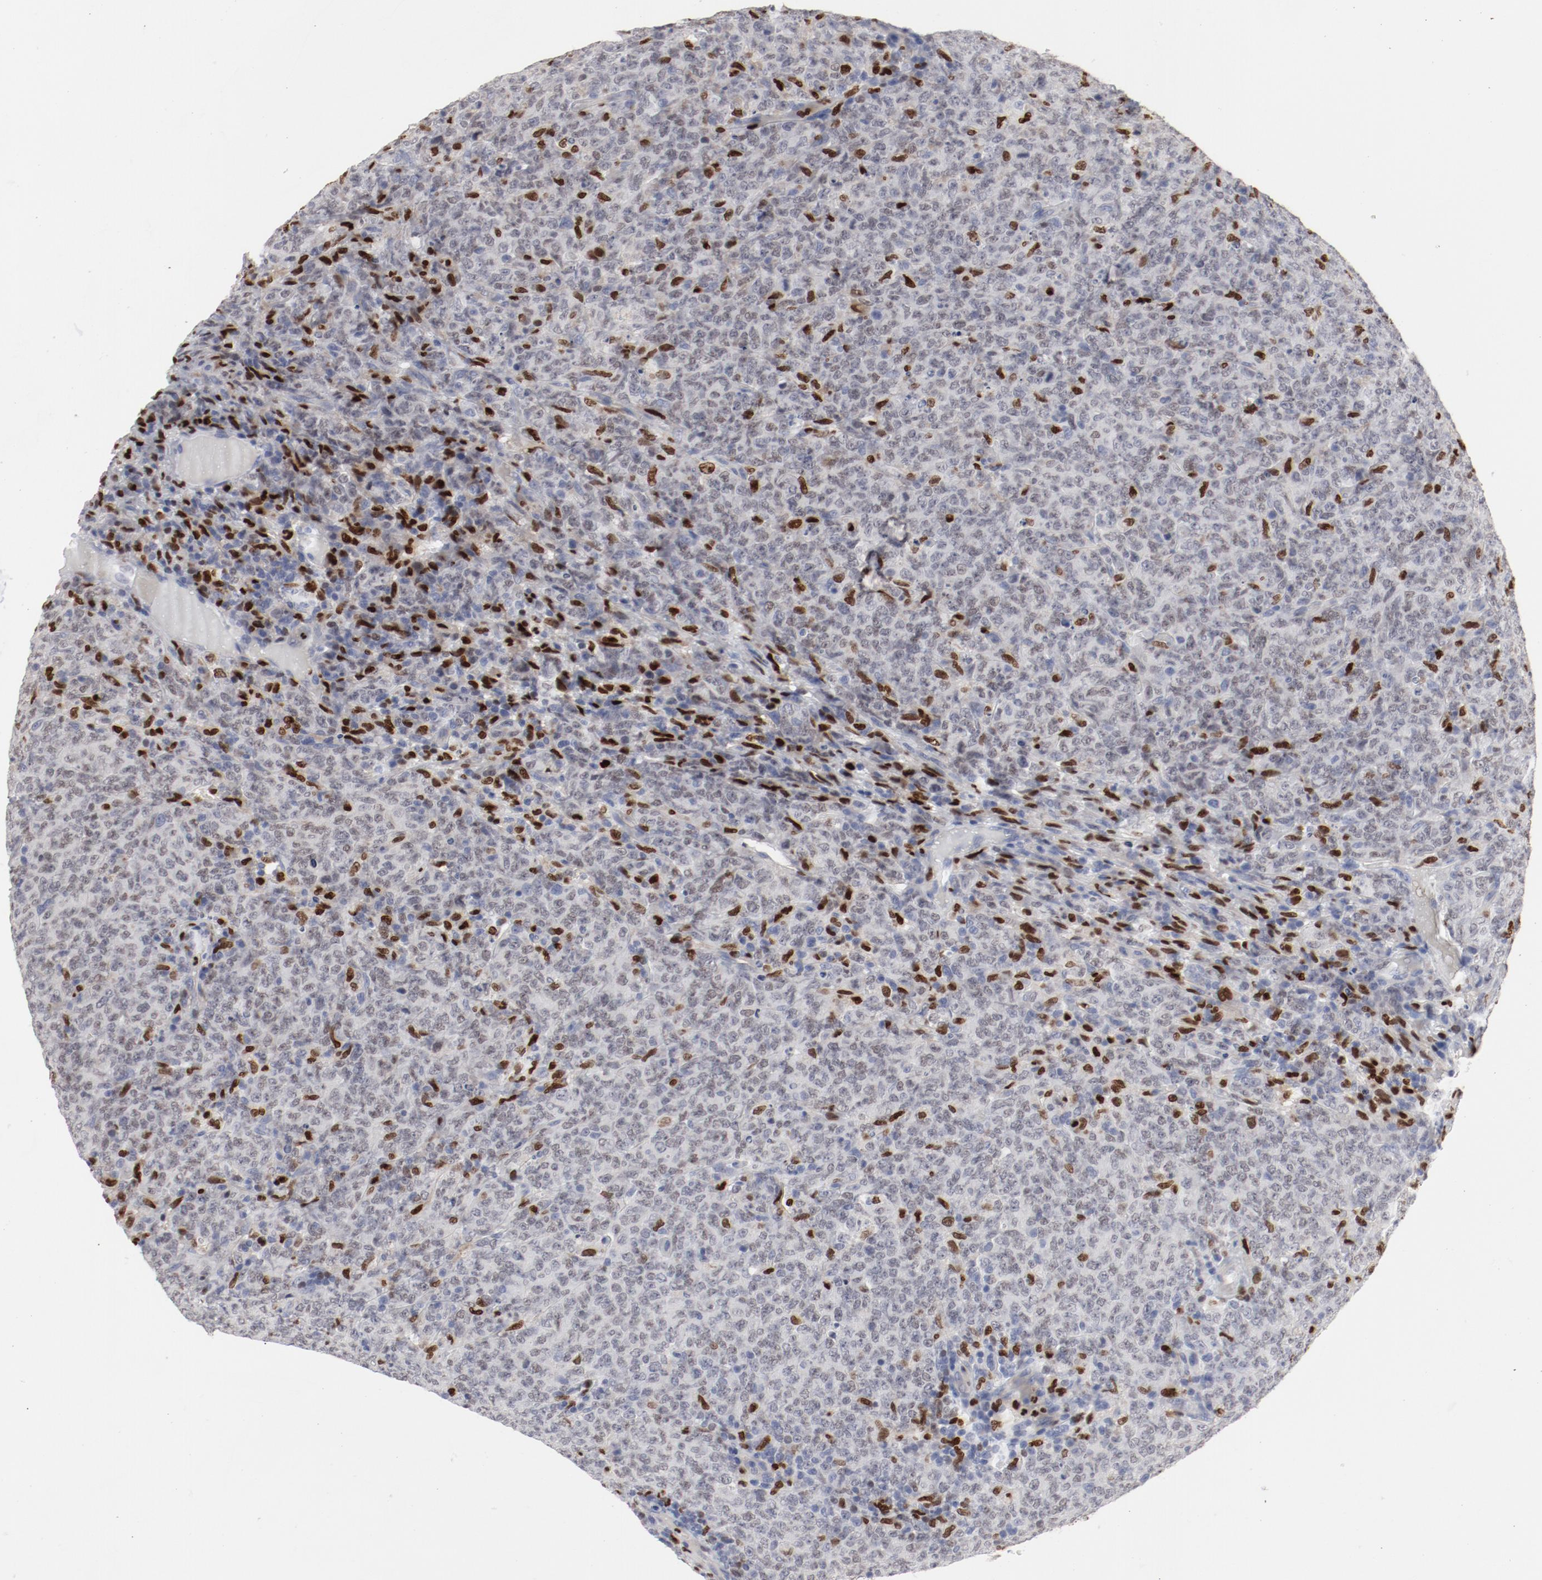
{"staining": {"intensity": "weak", "quantity": "25%-75%", "location": "nuclear"}, "tissue": "lymphoma", "cell_type": "Tumor cells", "image_type": "cancer", "snomed": [{"axis": "morphology", "description": "Malignant lymphoma, non-Hodgkin's type, High grade"}, {"axis": "topography", "description": "Tonsil"}], "caption": "Malignant lymphoma, non-Hodgkin's type (high-grade) stained with a brown dye demonstrates weak nuclear positive expression in approximately 25%-75% of tumor cells.", "gene": "SPI1", "patient": {"sex": "female", "age": 36}}